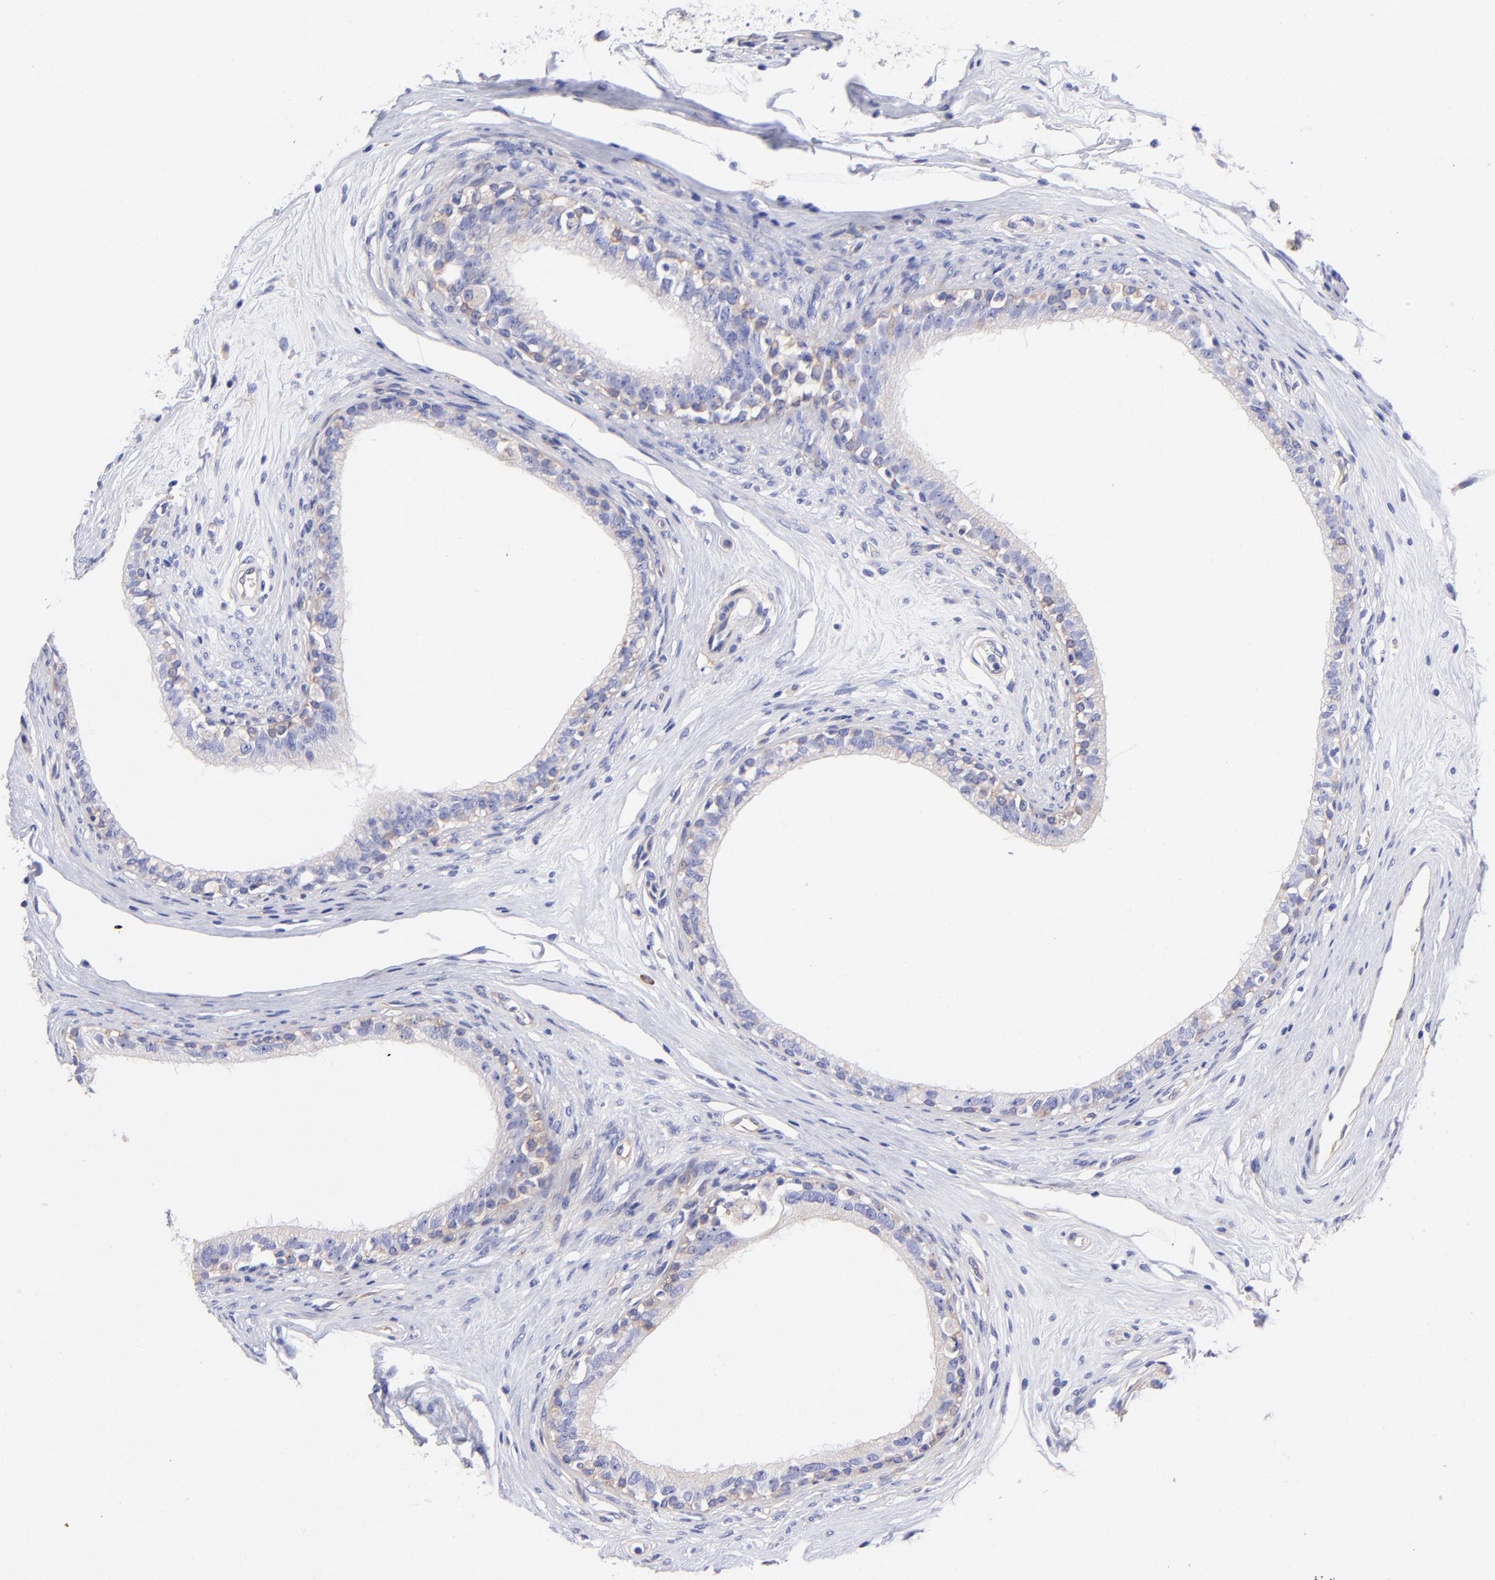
{"staining": {"intensity": "weak", "quantity": "<25%", "location": "cytoplasmic/membranous"}, "tissue": "epididymis", "cell_type": "Glandular cells", "image_type": "normal", "snomed": [{"axis": "morphology", "description": "Normal tissue, NOS"}, {"axis": "morphology", "description": "Inflammation, NOS"}, {"axis": "topography", "description": "Epididymis"}], "caption": "An image of epididymis stained for a protein demonstrates no brown staining in glandular cells.", "gene": "PPFIBP1", "patient": {"sex": "male", "age": 84}}